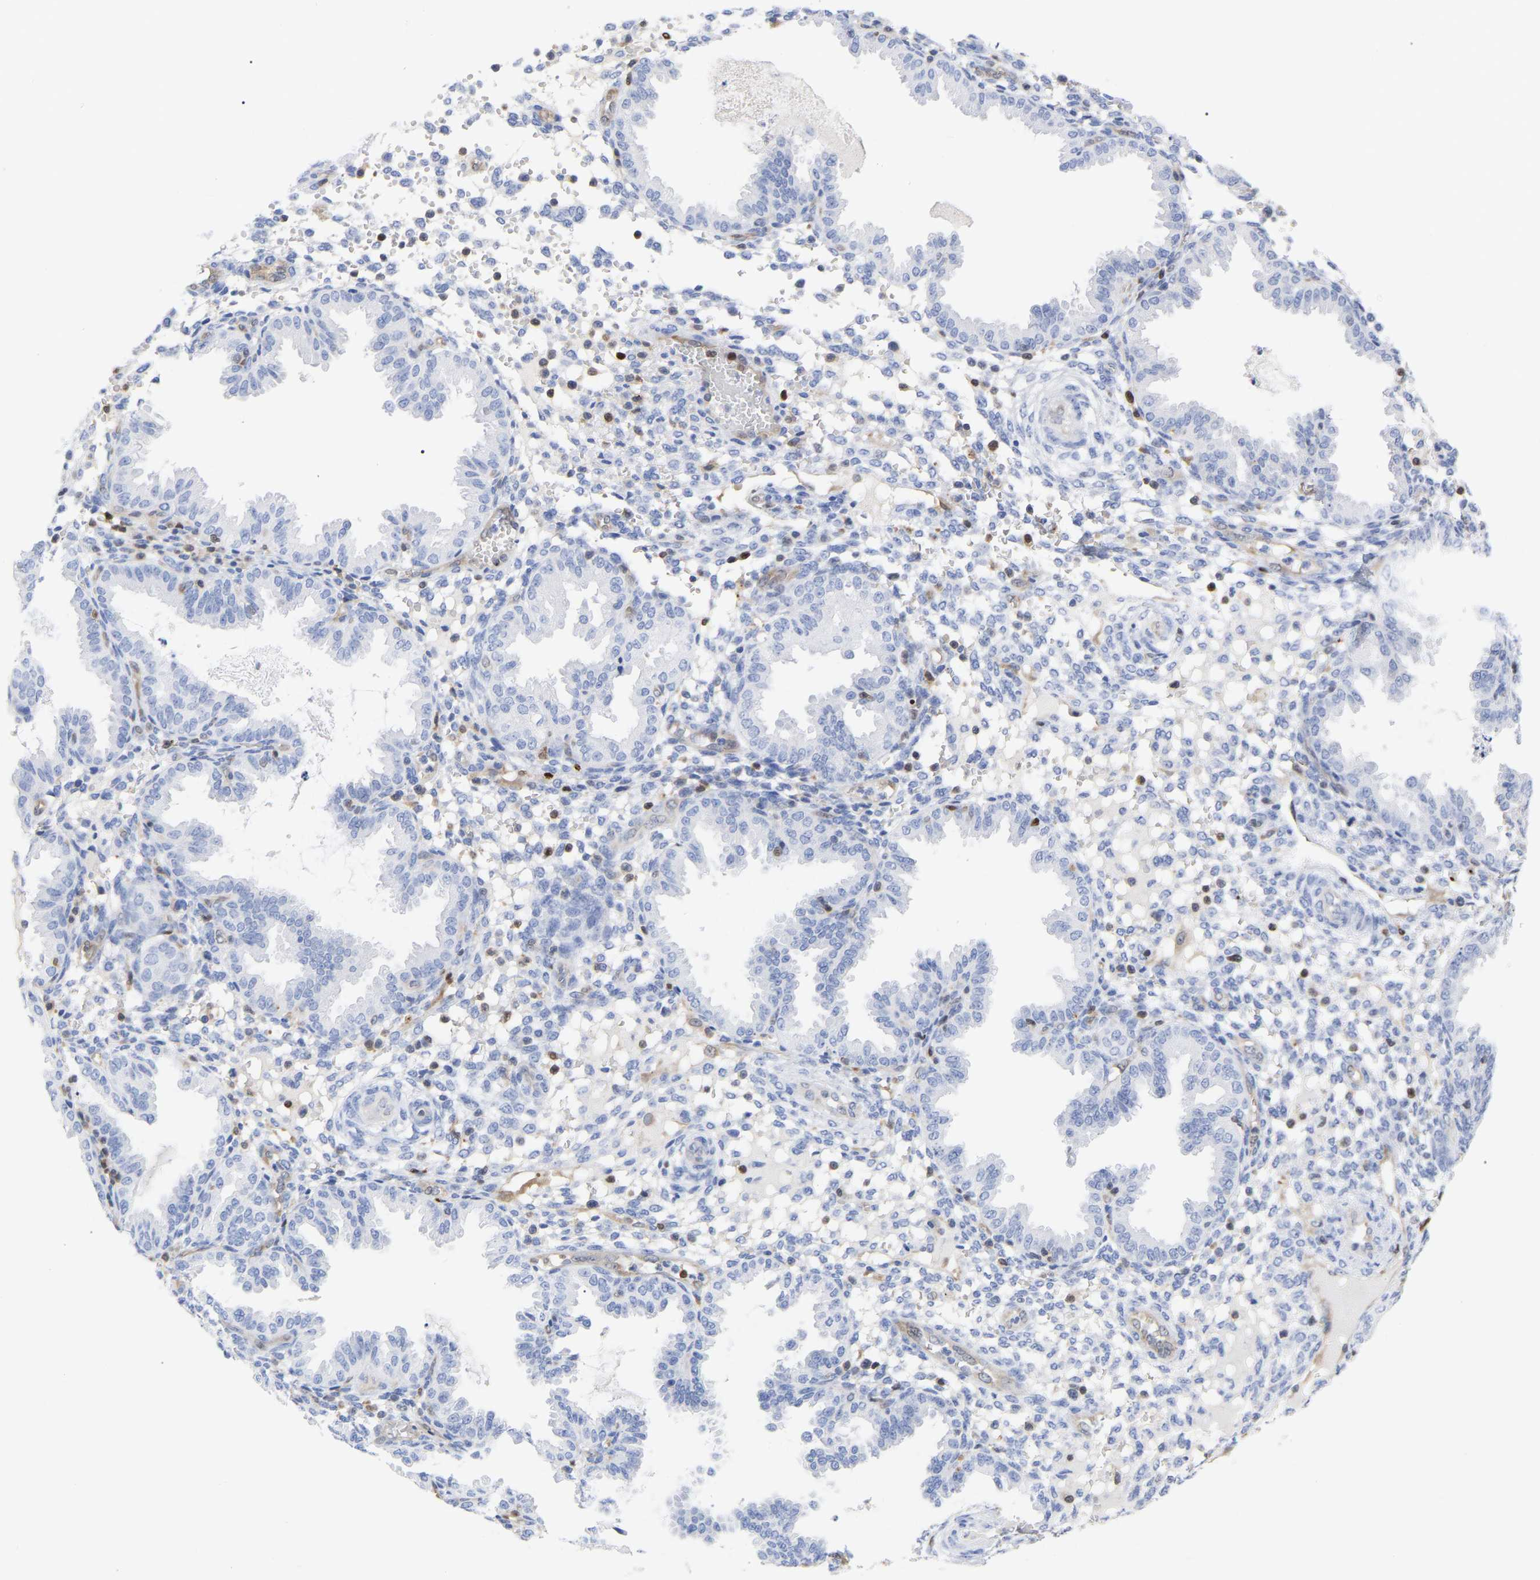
{"staining": {"intensity": "negative", "quantity": "none", "location": "none"}, "tissue": "endometrium", "cell_type": "Cells in endometrial stroma", "image_type": "normal", "snomed": [{"axis": "morphology", "description": "Normal tissue, NOS"}, {"axis": "topography", "description": "Endometrium"}], "caption": "The image demonstrates no staining of cells in endometrial stroma in unremarkable endometrium. (DAB immunohistochemistry, high magnification).", "gene": "GIMAP4", "patient": {"sex": "female", "age": 33}}